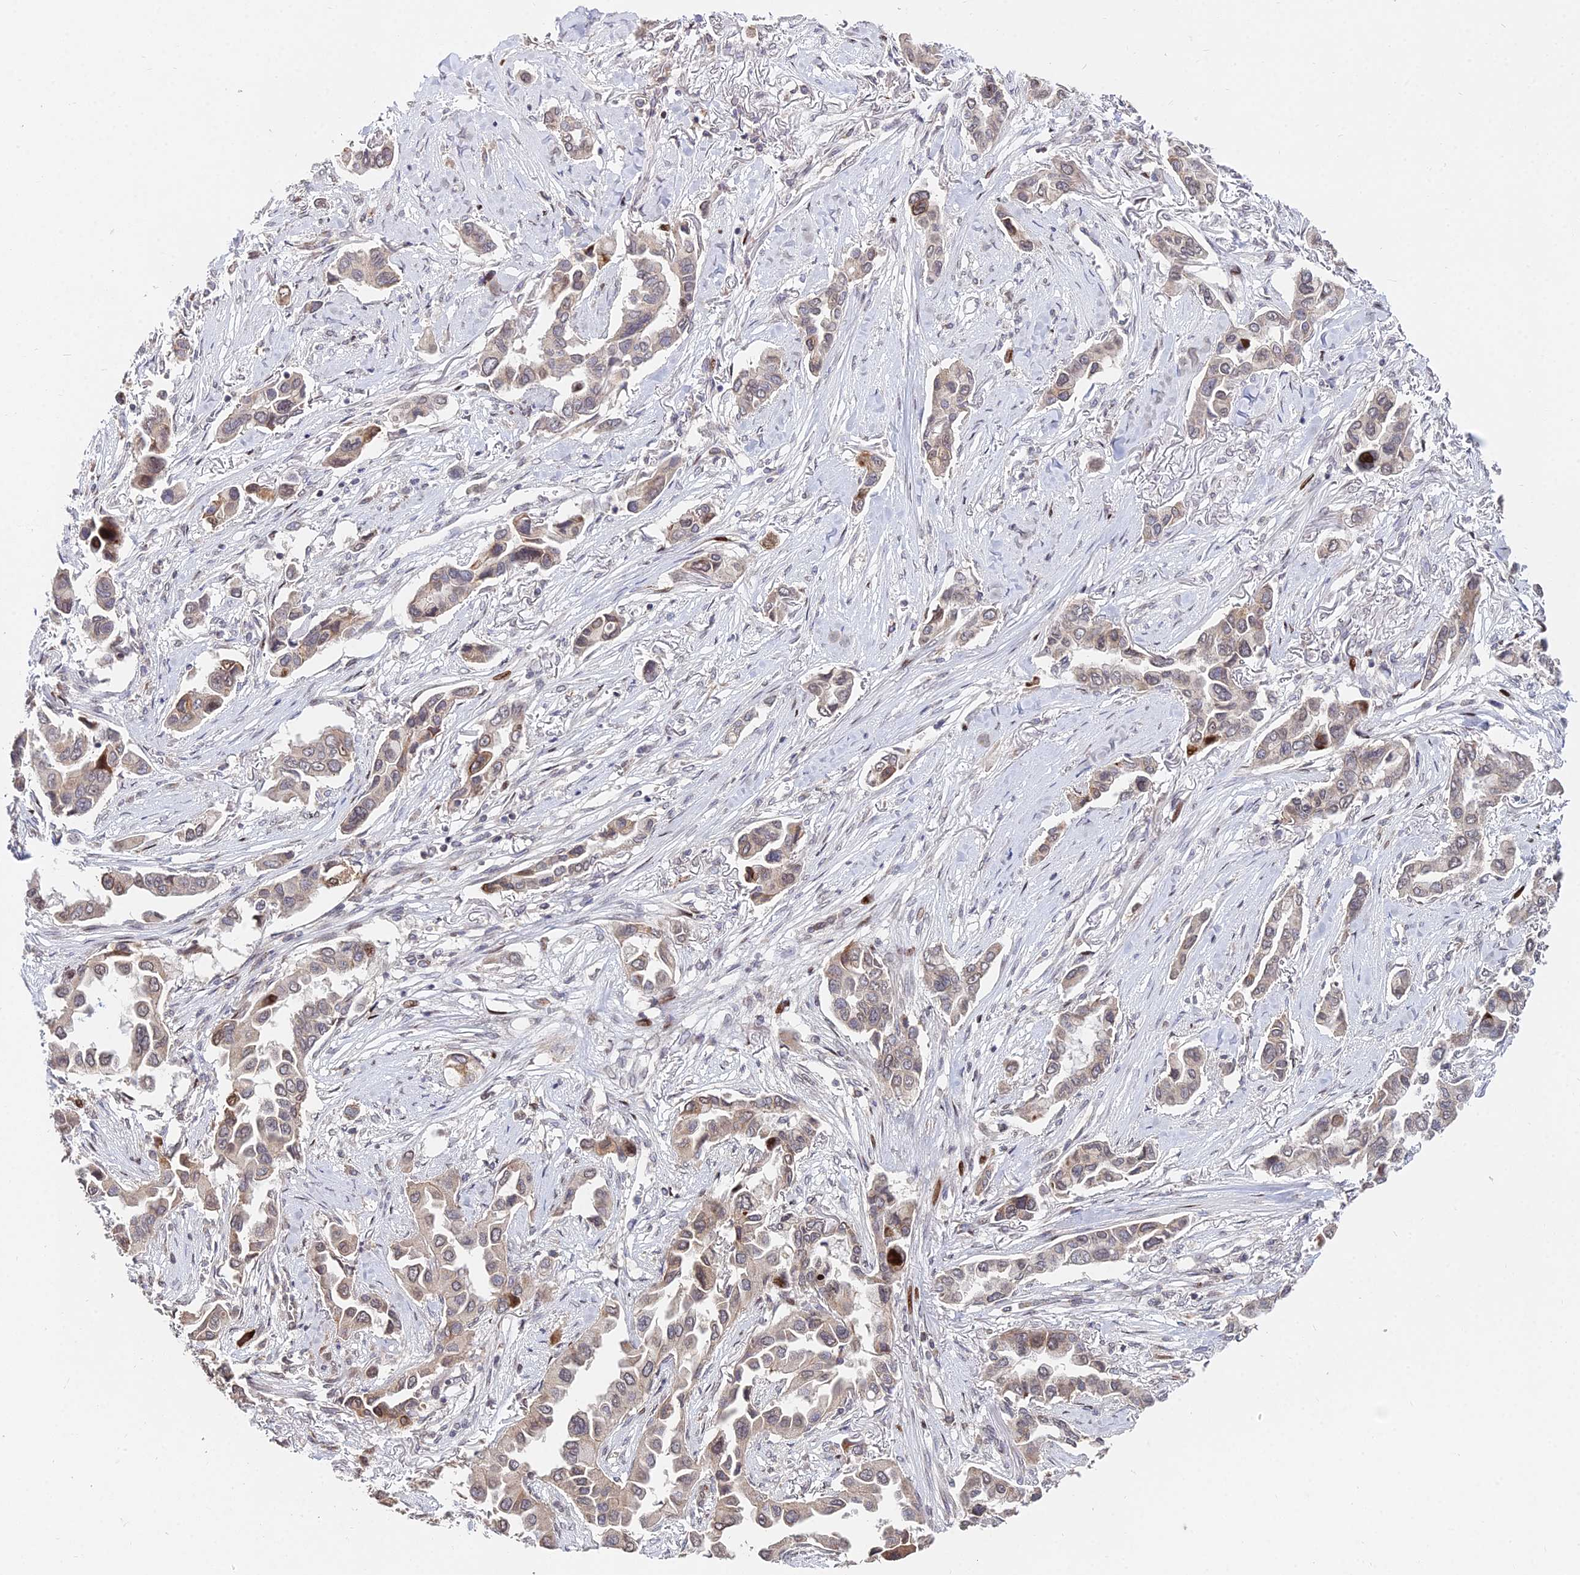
{"staining": {"intensity": "moderate", "quantity": "25%-75%", "location": "cytoplasmic/membranous"}, "tissue": "lung cancer", "cell_type": "Tumor cells", "image_type": "cancer", "snomed": [{"axis": "morphology", "description": "Adenocarcinoma, NOS"}, {"axis": "topography", "description": "Lung"}], "caption": "High-magnification brightfield microscopy of lung adenocarcinoma stained with DAB (3,3'-diaminobenzidine) (brown) and counterstained with hematoxylin (blue). tumor cells exhibit moderate cytoplasmic/membranous expression is seen in about25%-75% of cells.", "gene": "RBMS2", "patient": {"sex": "female", "age": 76}}